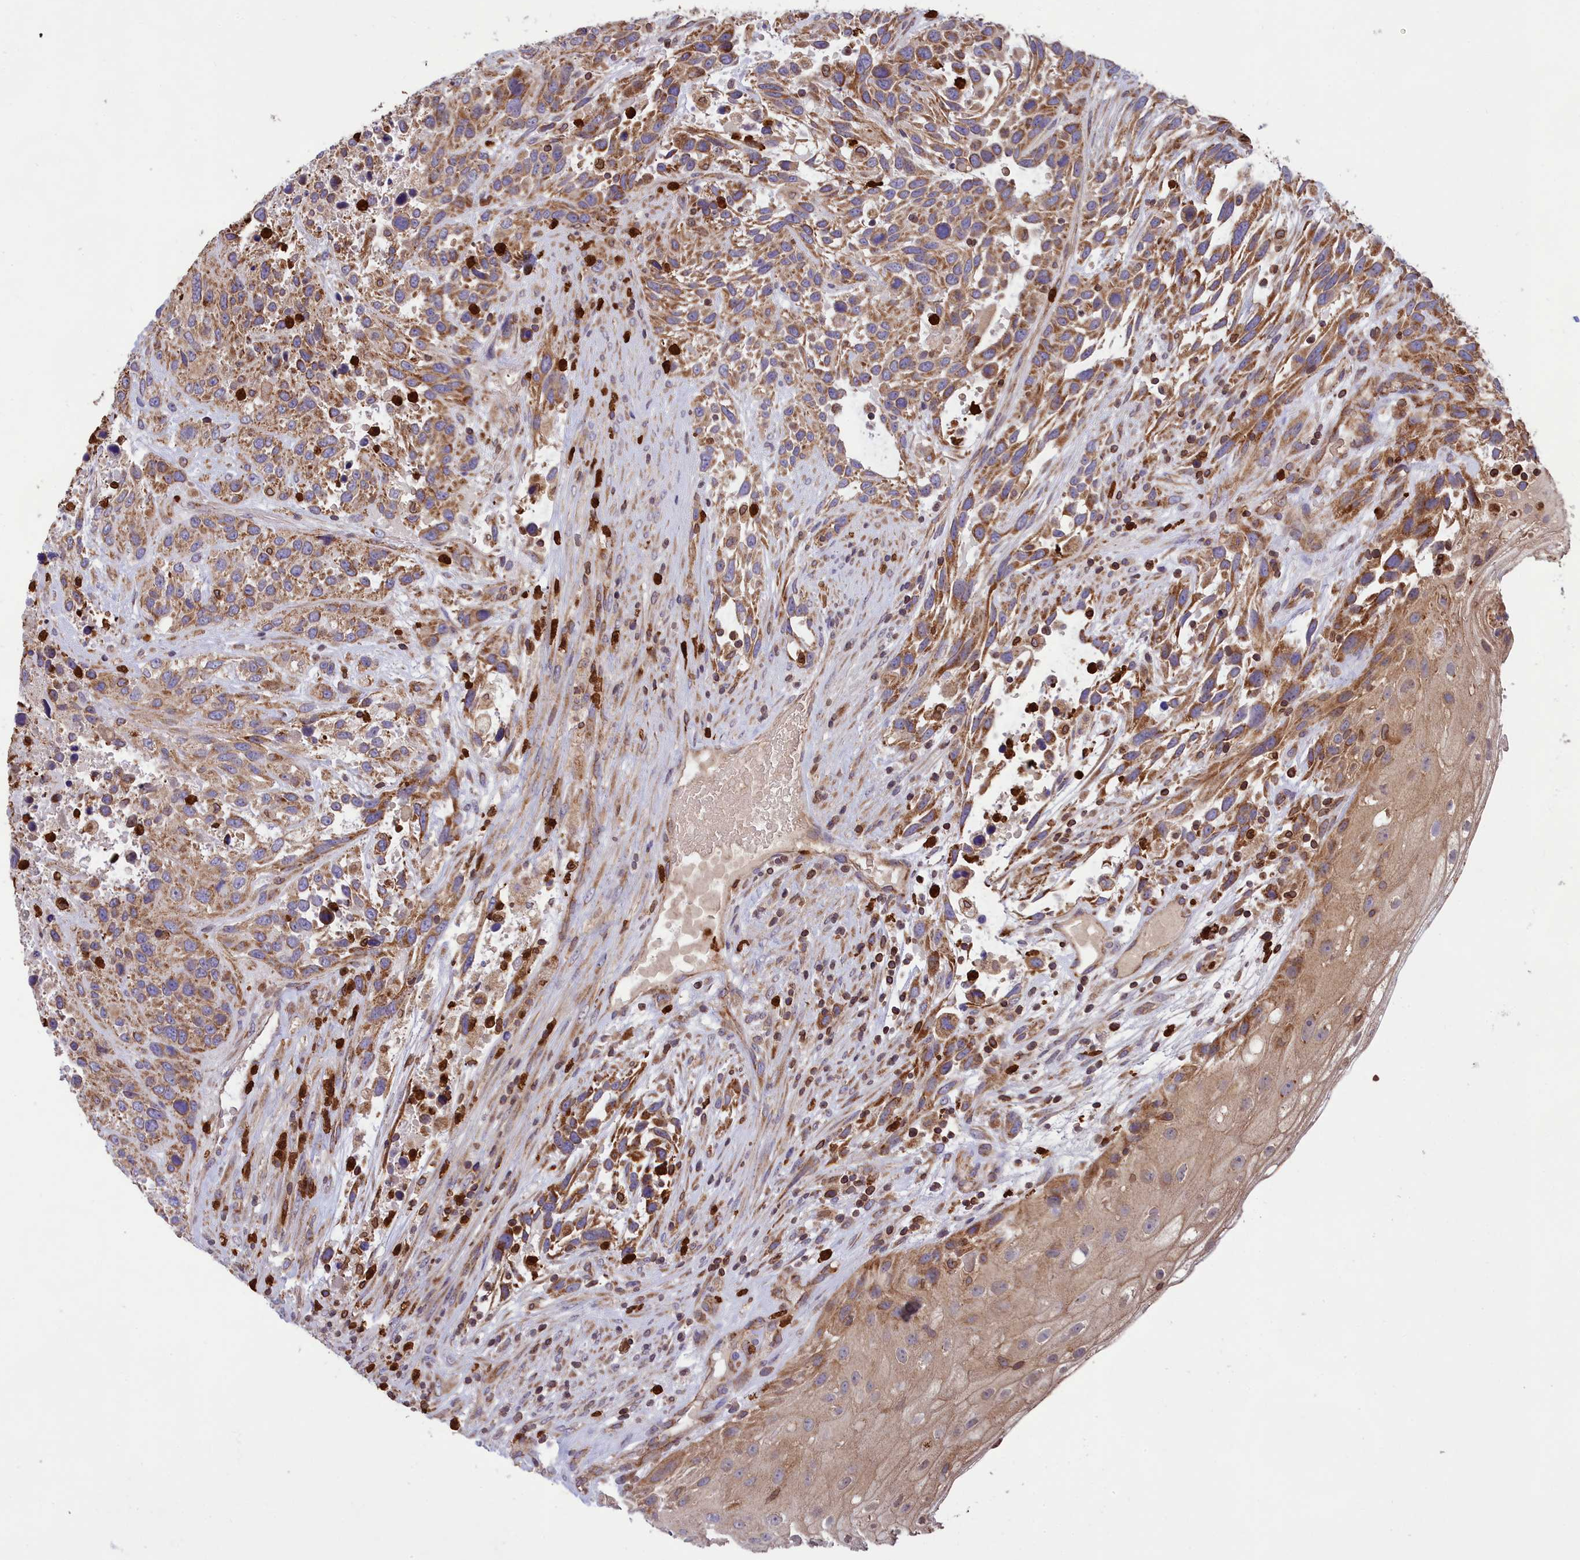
{"staining": {"intensity": "moderate", "quantity": ">75%", "location": "cytoplasmic/membranous"}, "tissue": "urothelial cancer", "cell_type": "Tumor cells", "image_type": "cancer", "snomed": [{"axis": "morphology", "description": "Urothelial carcinoma, High grade"}, {"axis": "topography", "description": "Urinary bladder"}], "caption": "An image of urothelial cancer stained for a protein shows moderate cytoplasmic/membranous brown staining in tumor cells.", "gene": "PKHD1L1", "patient": {"sex": "female", "age": 70}}